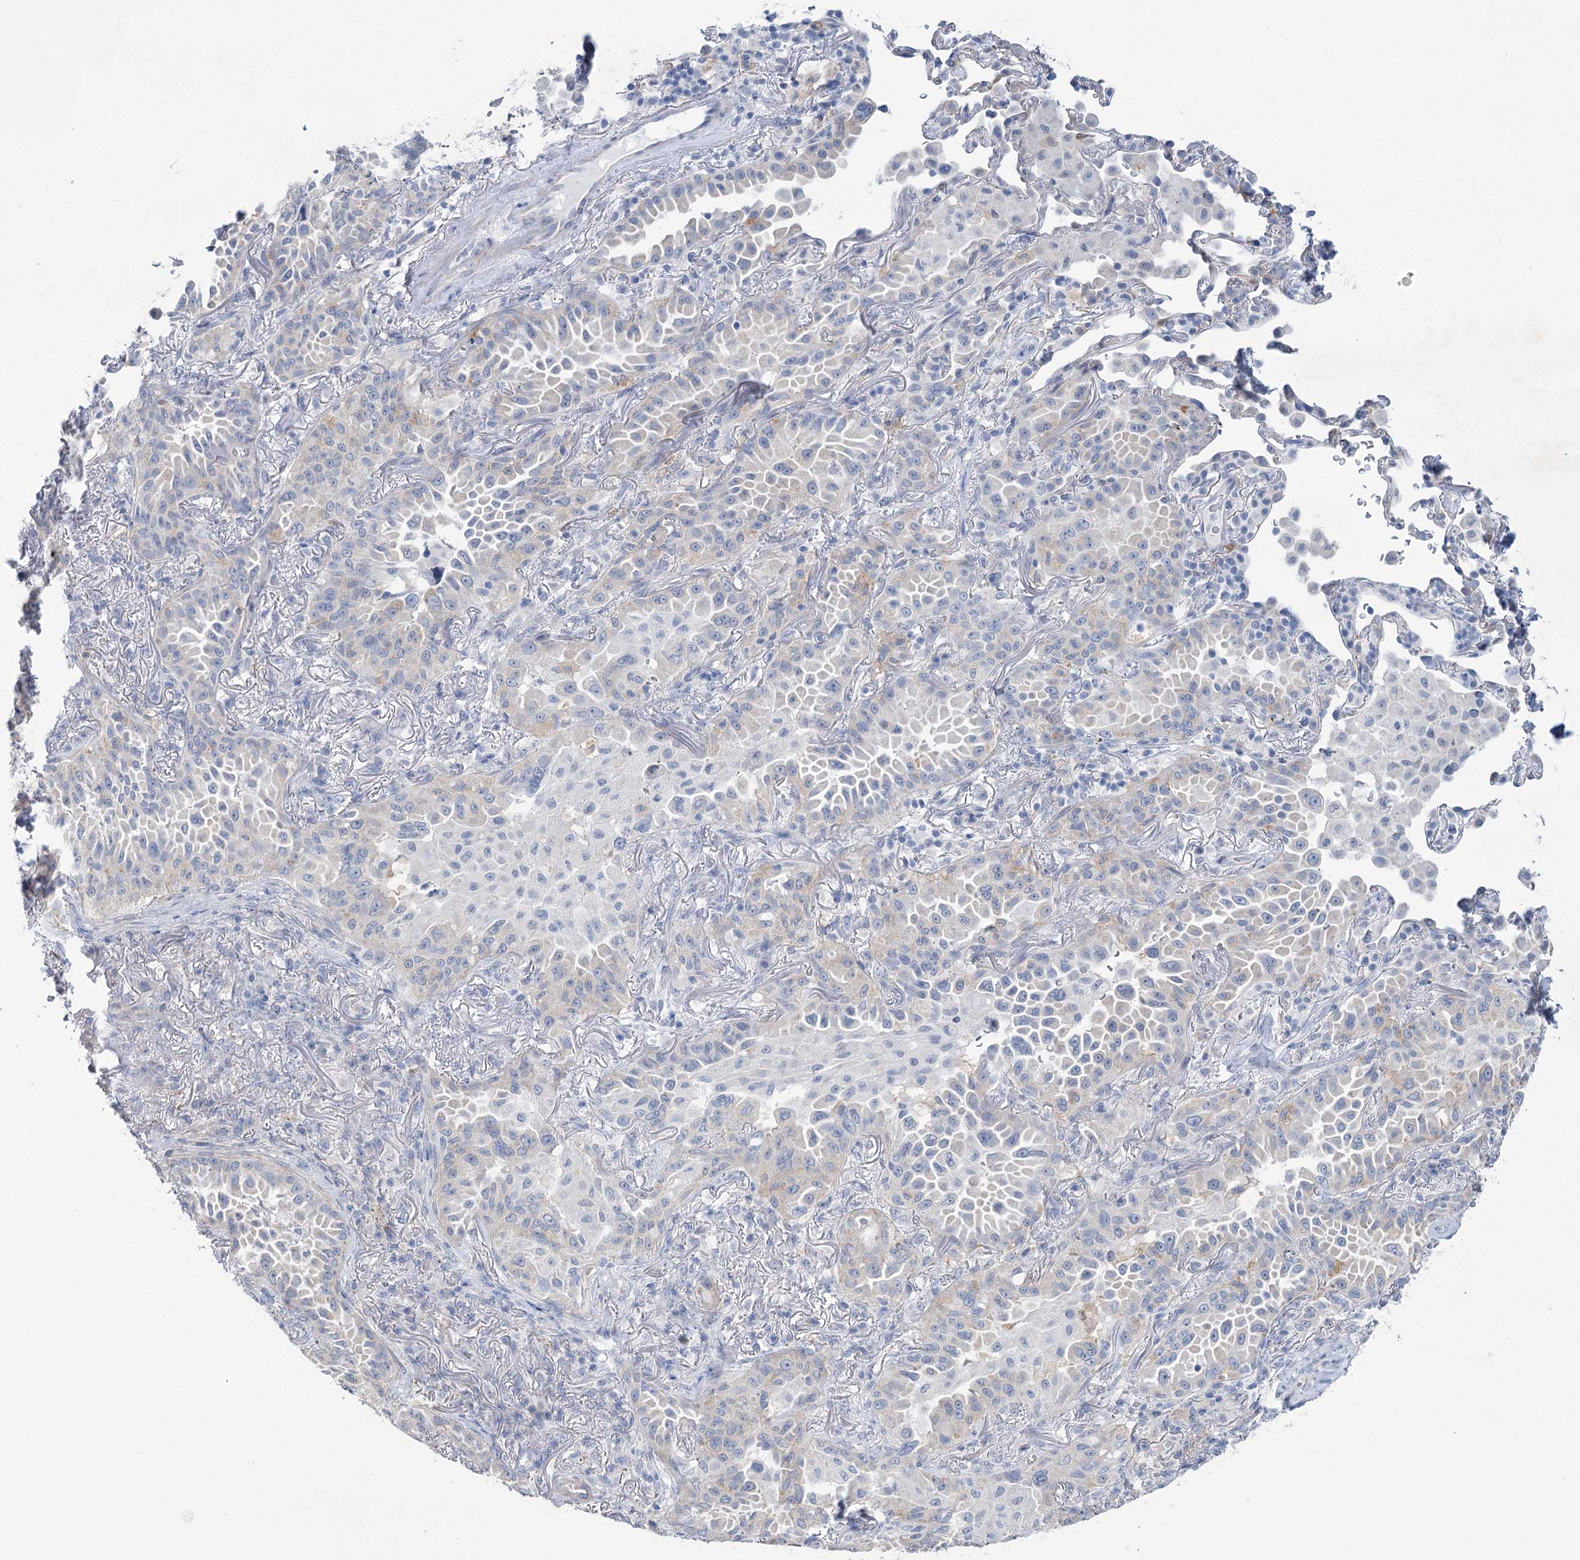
{"staining": {"intensity": "negative", "quantity": "none", "location": "none"}, "tissue": "lung cancer", "cell_type": "Tumor cells", "image_type": "cancer", "snomed": [{"axis": "morphology", "description": "Adenocarcinoma, NOS"}, {"axis": "topography", "description": "Lung"}], "caption": "Immunohistochemistry of human lung cancer (adenocarcinoma) displays no staining in tumor cells.", "gene": "CCDC88A", "patient": {"sex": "female", "age": 69}}